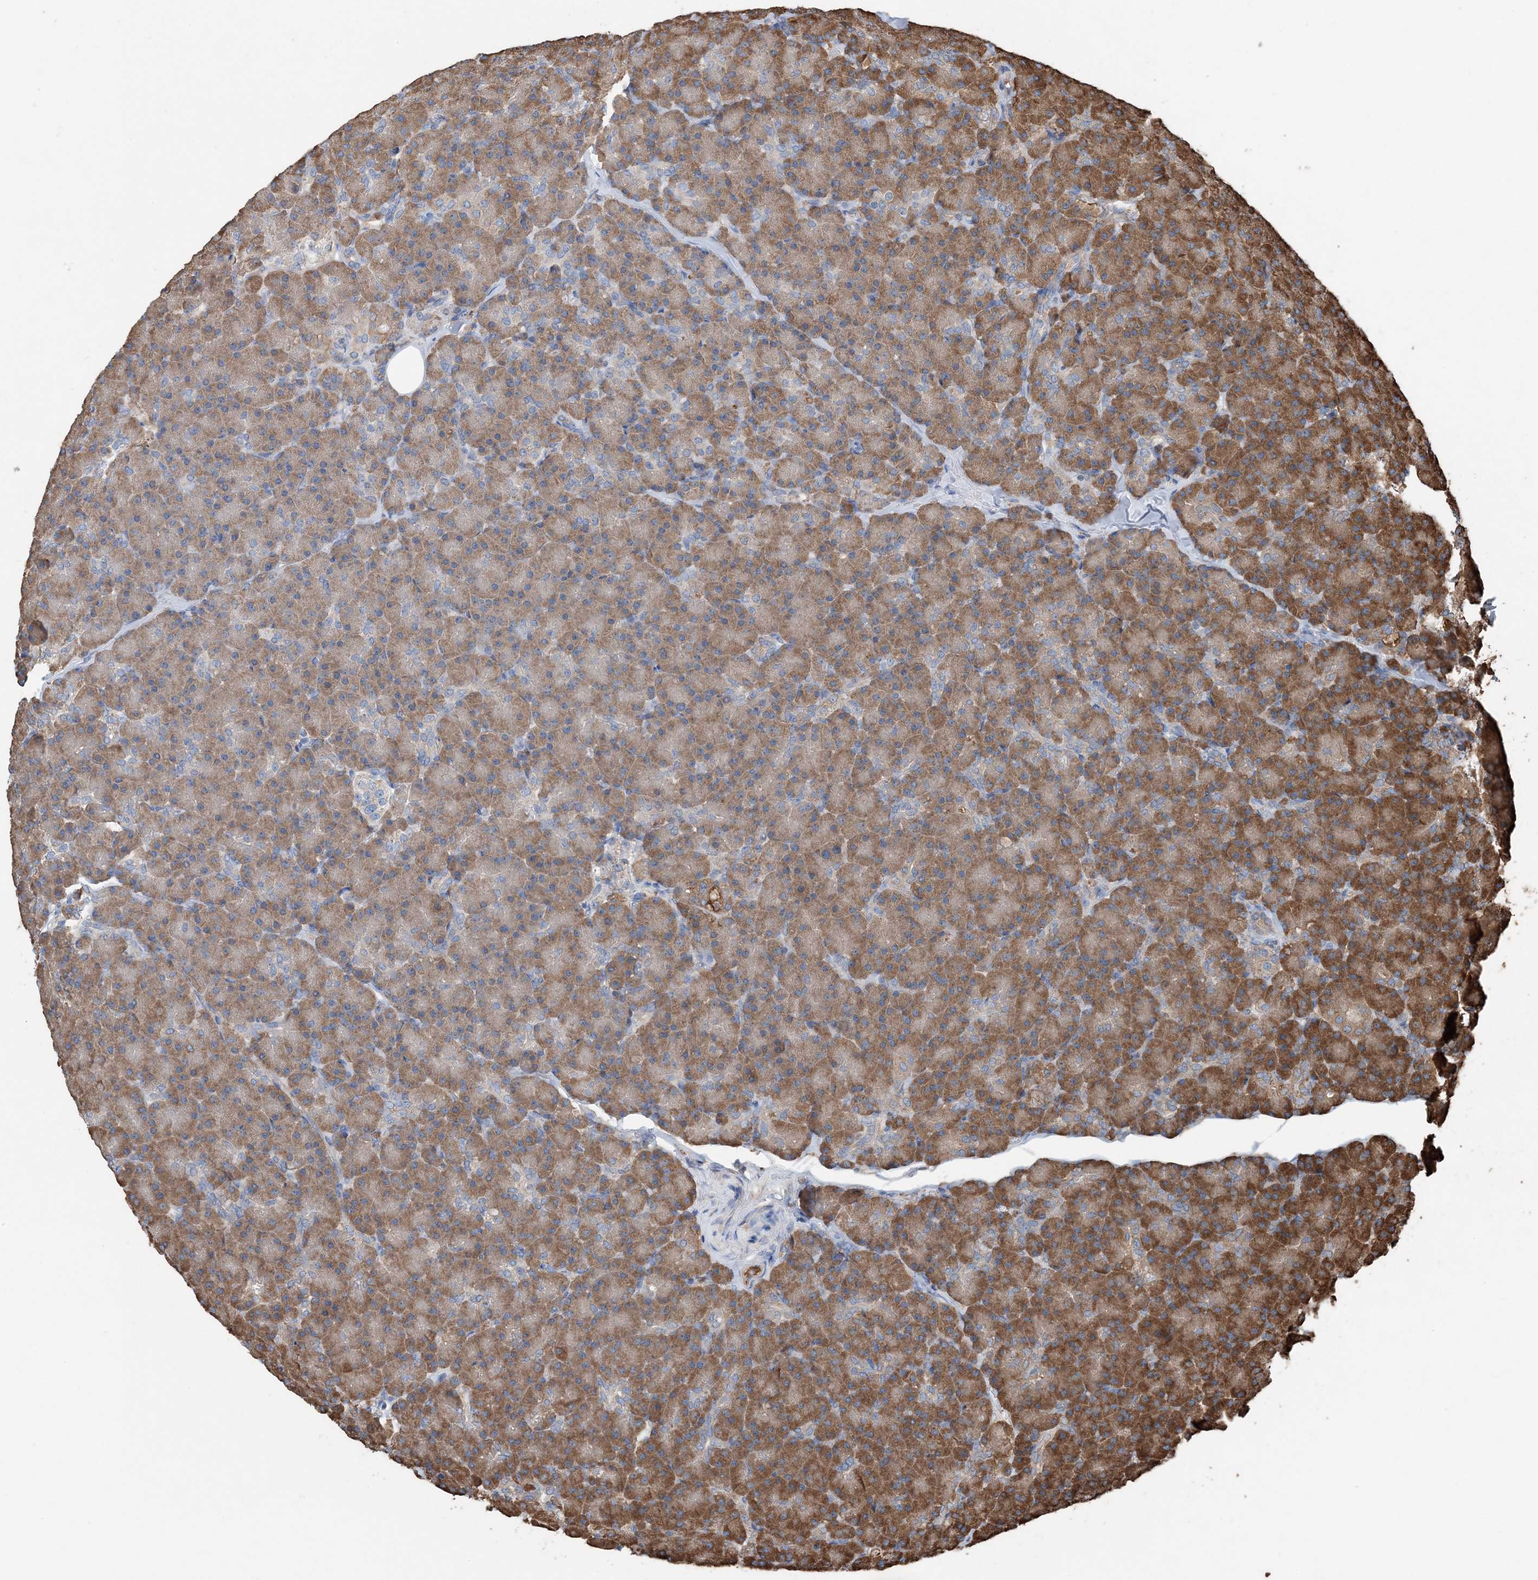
{"staining": {"intensity": "strong", "quantity": ">75%", "location": "cytoplasmic/membranous"}, "tissue": "pancreas", "cell_type": "Exocrine glandular cells", "image_type": "normal", "snomed": [{"axis": "morphology", "description": "Normal tissue, NOS"}, {"axis": "topography", "description": "Pancreas"}], "caption": "IHC histopathology image of unremarkable pancreas stained for a protein (brown), which displays high levels of strong cytoplasmic/membranous positivity in about >75% of exocrine glandular cells.", "gene": "PDIA6", "patient": {"sex": "female", "age": 43}}